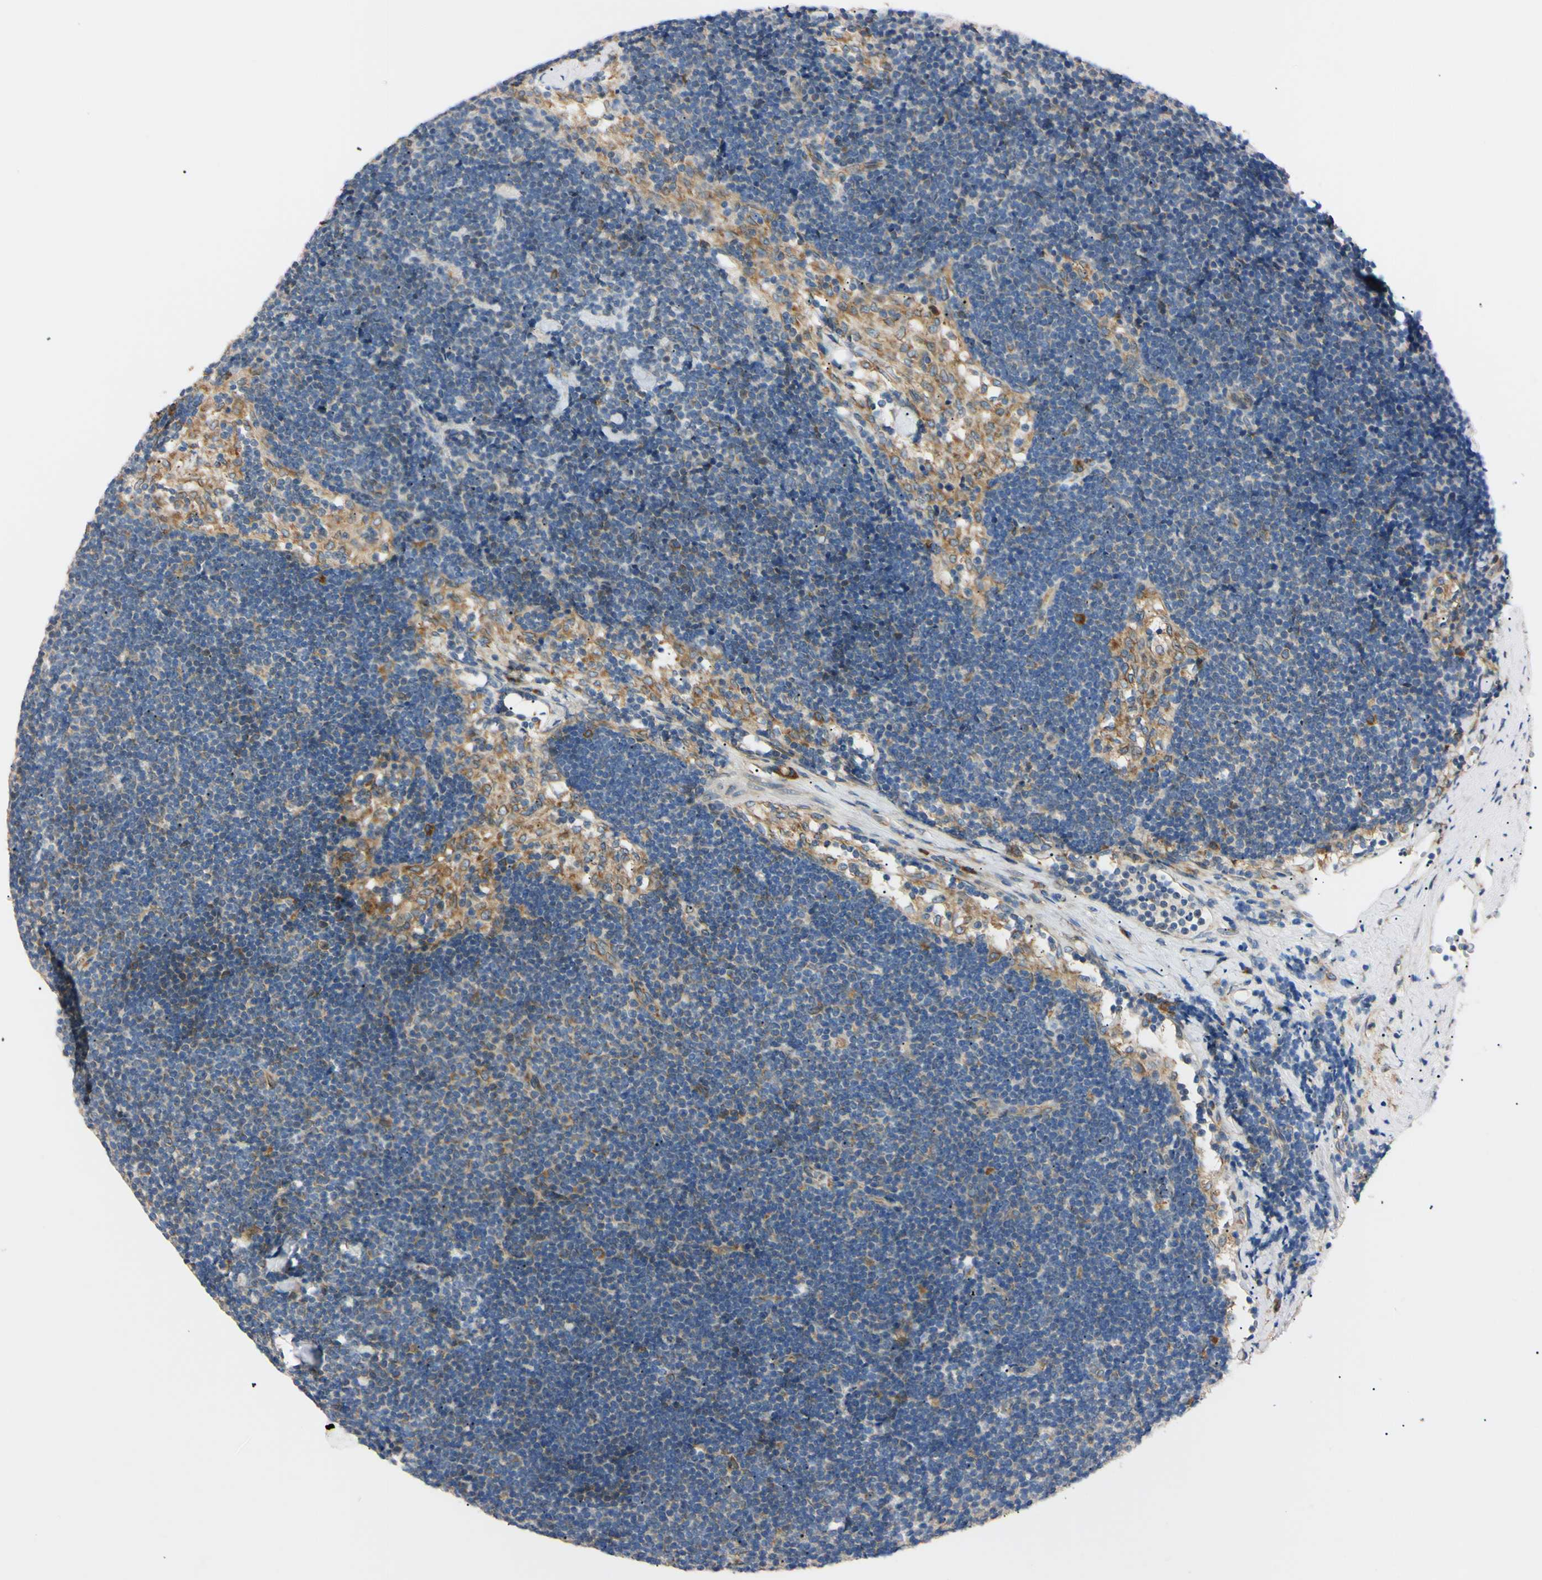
{"staining": {"intensity": "moderate", "quantity": "25%-75%", "location": "cytoplasmic/membranous"}, "tissue": "lymph node", "cell_type": "Germinal center cells", "image_type": "normal", "snomed": [{"axis": "morphology", "description": "Normal tissue, NOS"}, {"axis": "topography", "description": "Lymph node"}], "caption": "An image of lymph node stained for a protein reveals moderate cytoplasmic/membranous brown staining in germinal center cells.", "gene": "IER3IP1", "patient": {"sex": "male", "age": 63}}